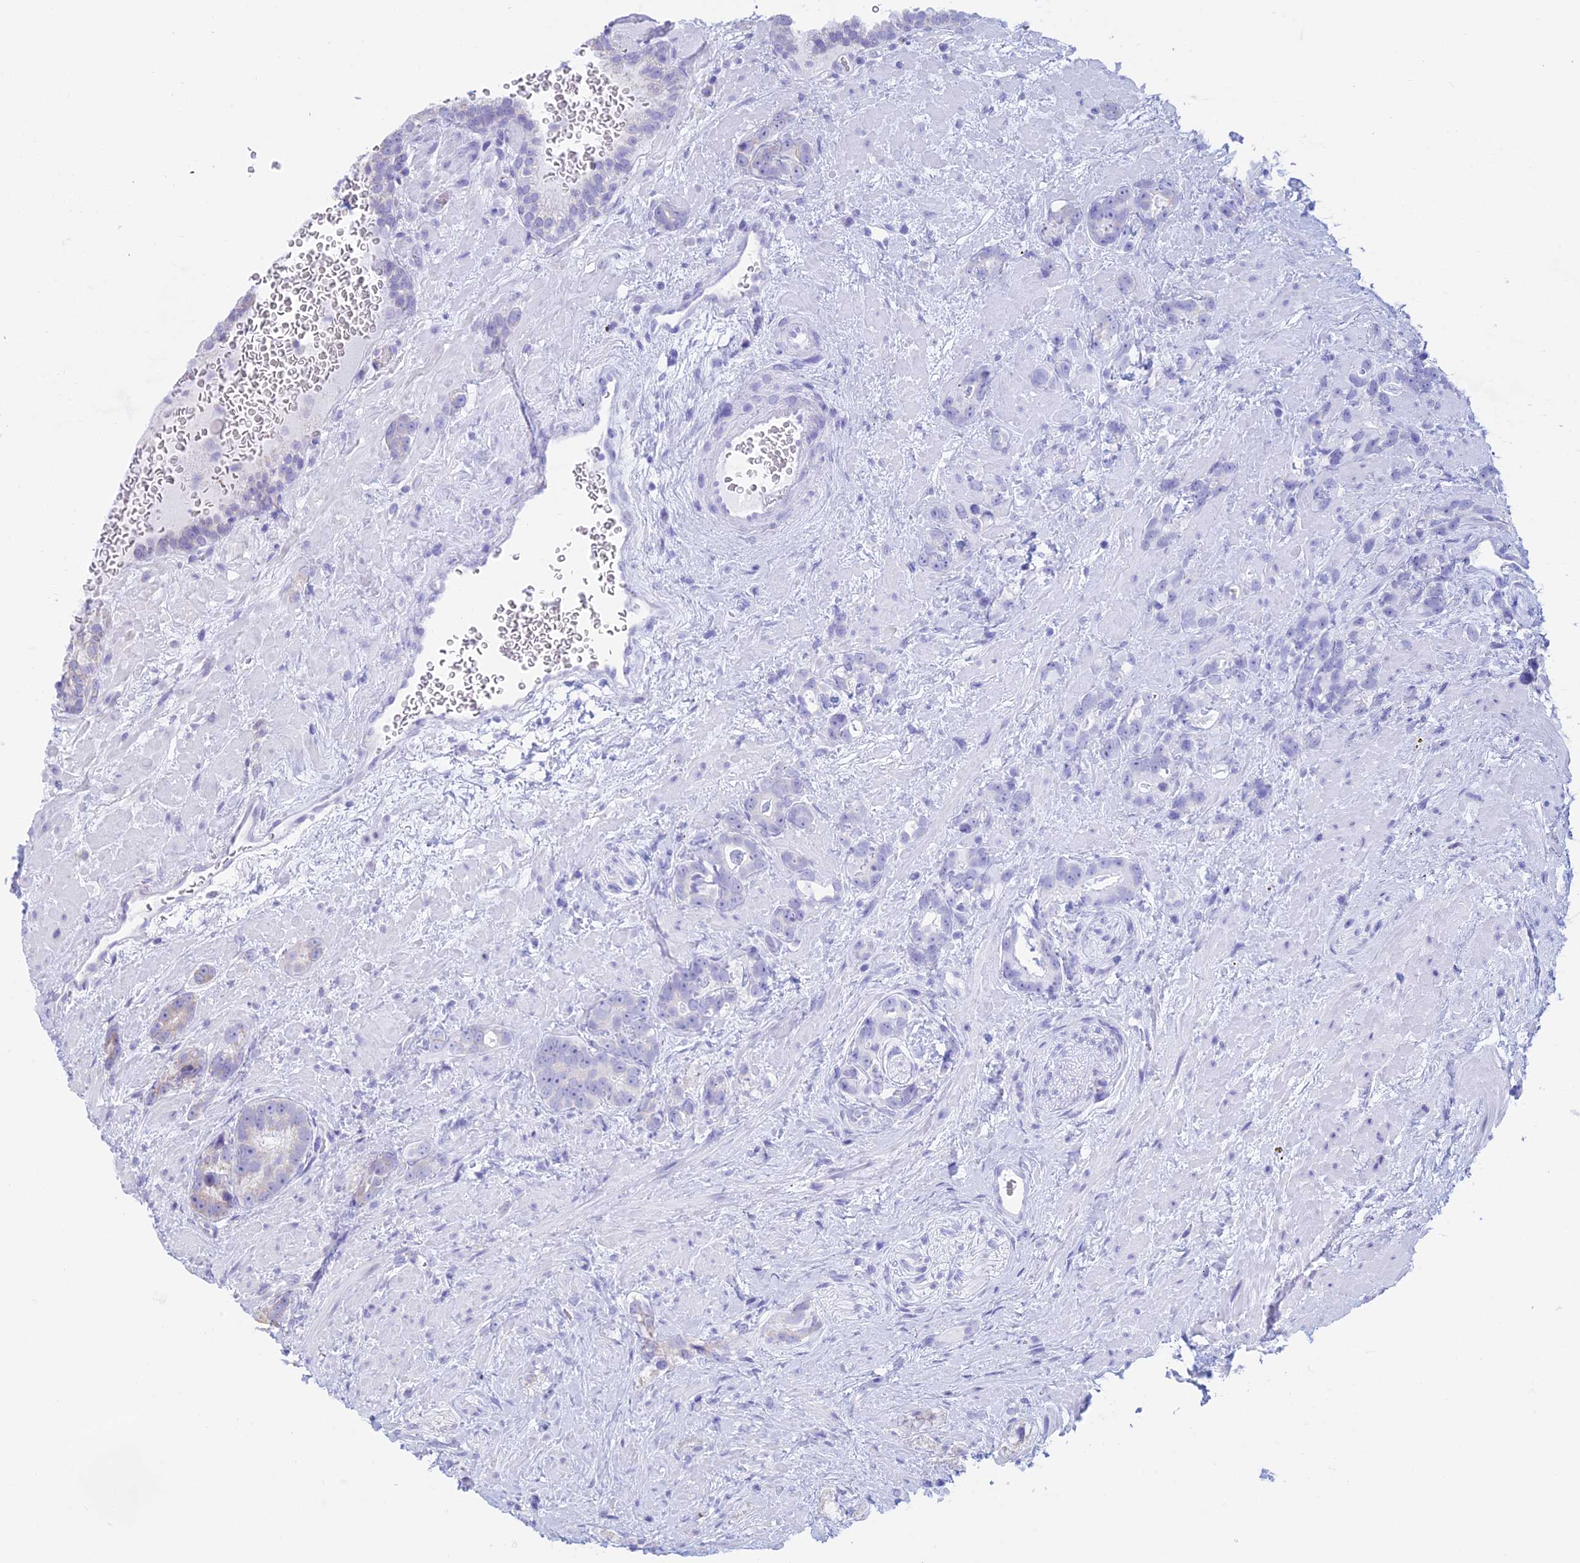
{"staining": {"intensity": "weak", "quantity": "25%-75%", "location": "cytoplasmic/membranous"}, "tissue": "prostate cancer", "cell_type": "Tumor cells", "image_type": "cancer", "snomed": [{"axis": "morphology", "description": "Adenocarcinoma, High grade"}, {"axis": "topography", "description": "Prostate"}], "caption": "Protein analysis of prostate high-grade adenocarcinoma tissue shows weak cytoplasmic/membranous staining in approximately 25%-75% of tumor cells. (Stains: DAB (3,3'-diaminobenzidine) in brown, nuclei in blue, Microscopy: brightfield microscopy at high magnification).", "gene": "OR2W3", "patient": {"sex": "male", "age": 74}}